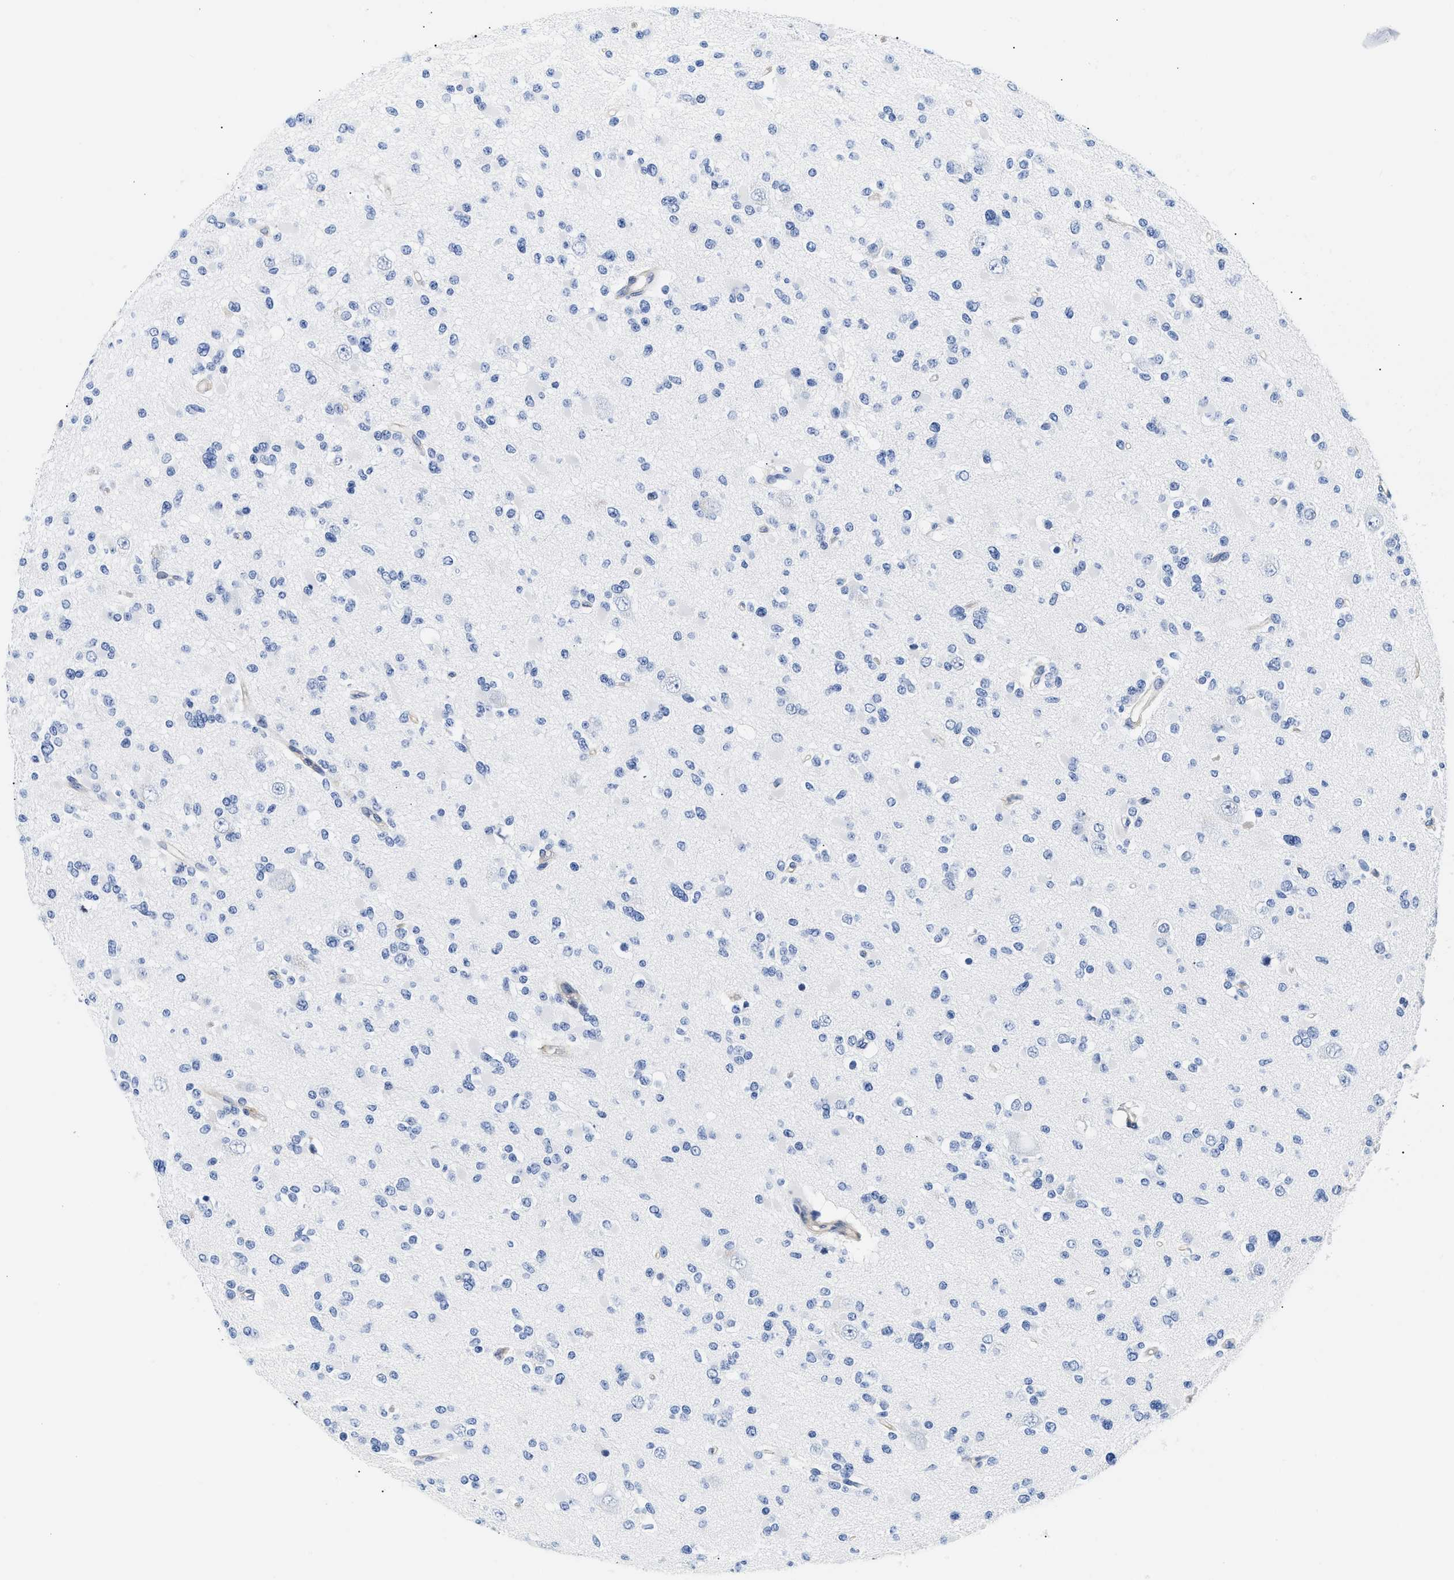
{"staining": {"intensity": "negative", "quantity": "none", "location": "none"}, "tissue": "glioma", "cell_type": "Tumor cells", "image_type": "cancer", "snomed": [{"axis": "morphology", "description": "Glioma, malignant, Low grade"}, {"axis": "topography", "description": "Brain"}], "caption": "This is an immunohistochemistry (IHC) photomicrograph of human glioma. There is no staining in tumor cells.", "gene": "TRIM29", "patient": {"sex": "female", "age": 22}}